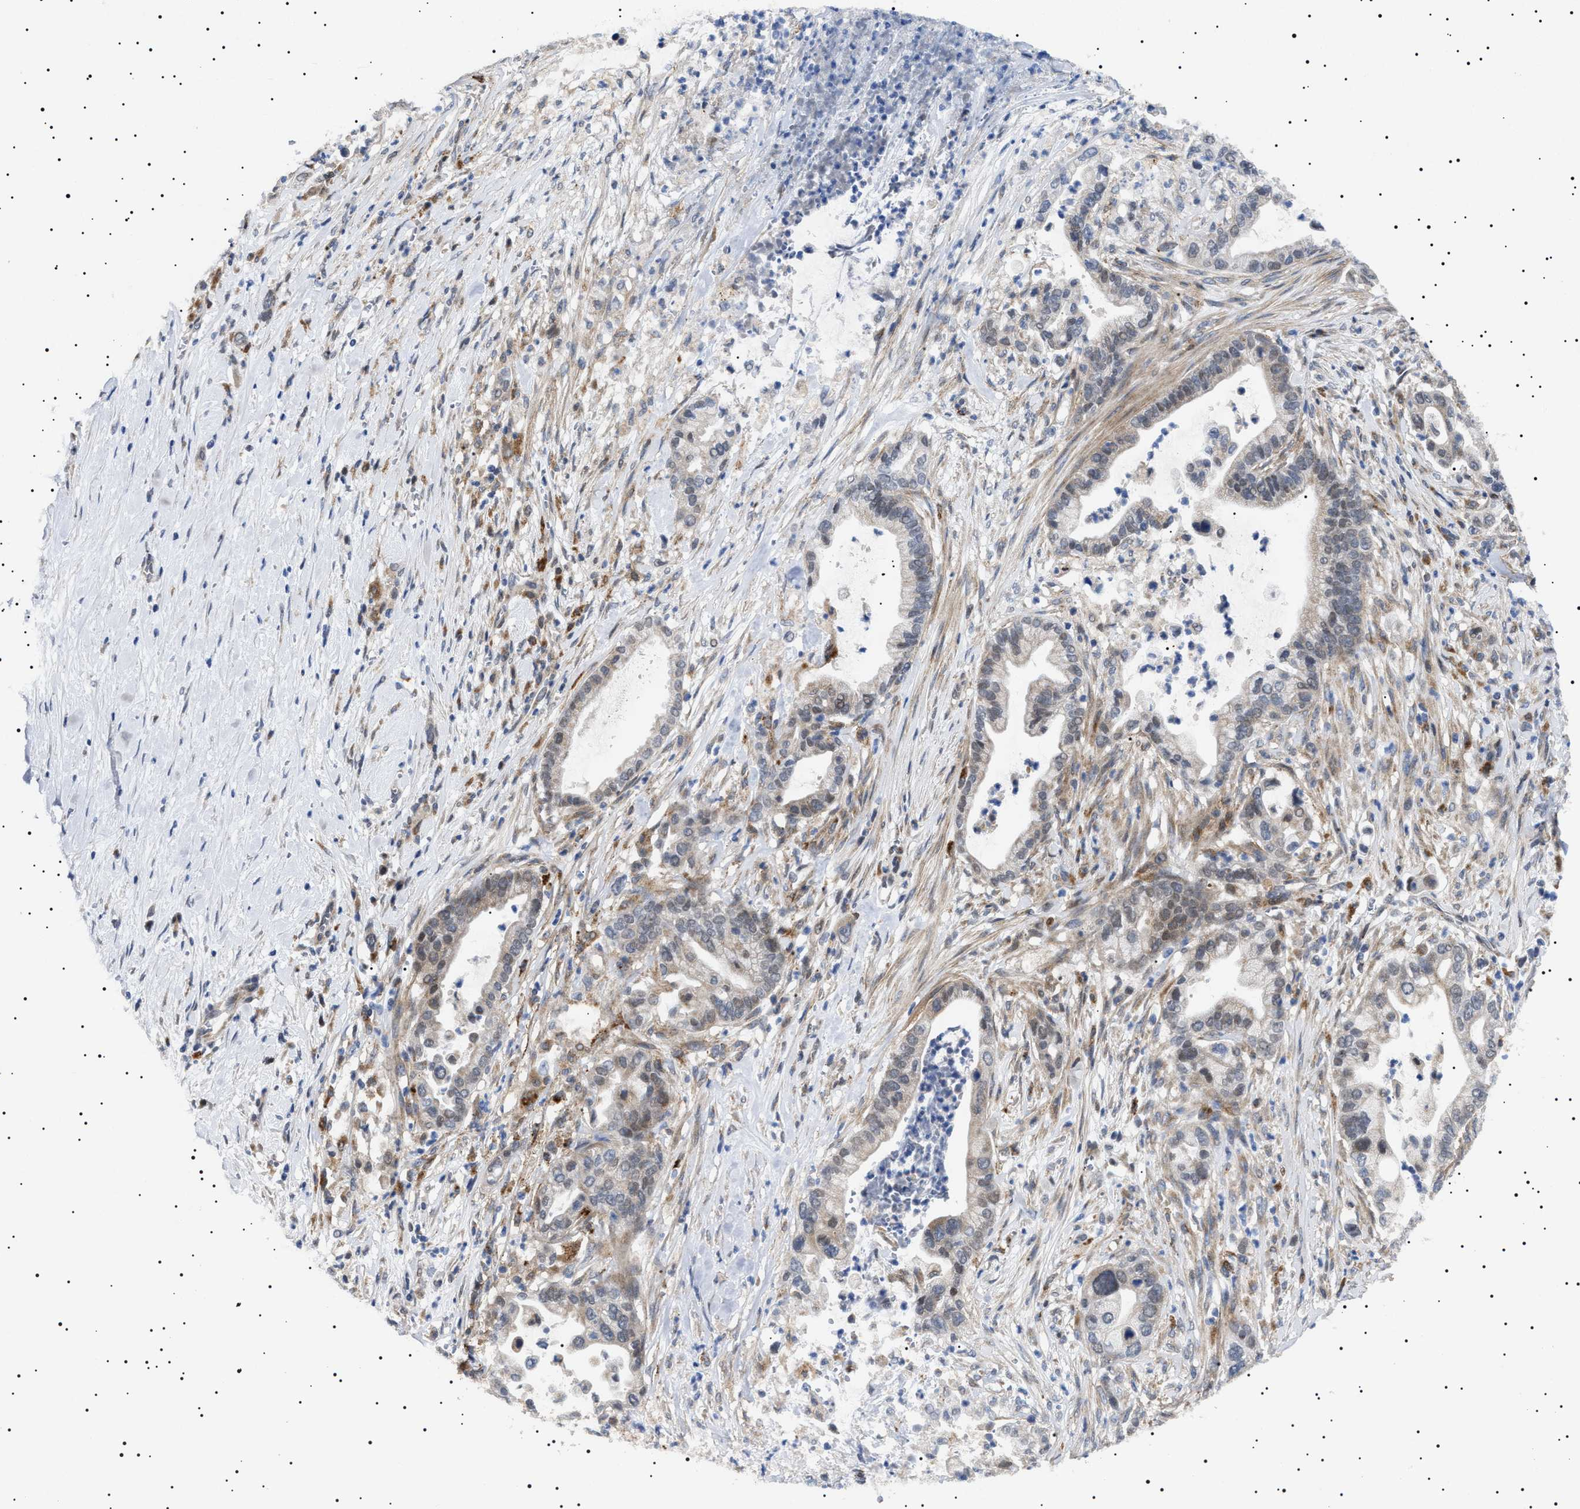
{"staining": {"intensity": "weak", "quantity": "<25%", "location": "cytoplasmic/membranous,nuclear"}, "tissue": "pancreatic cancer", "cell_type": "Tumor cells", "image_type": "cancer", "snomed": [{"axis": "morphology", "description": "Adenocarcinoma, NOS"}, {"axis": "topography", "description": "Pancreas"}], "caption": "Pancreatic adenocarcinoma was stained to show a protein in brown. There is no significant expression in tumor cells.", "gene": "RAB34", "patient": {"sex": "male", "age": 69}}